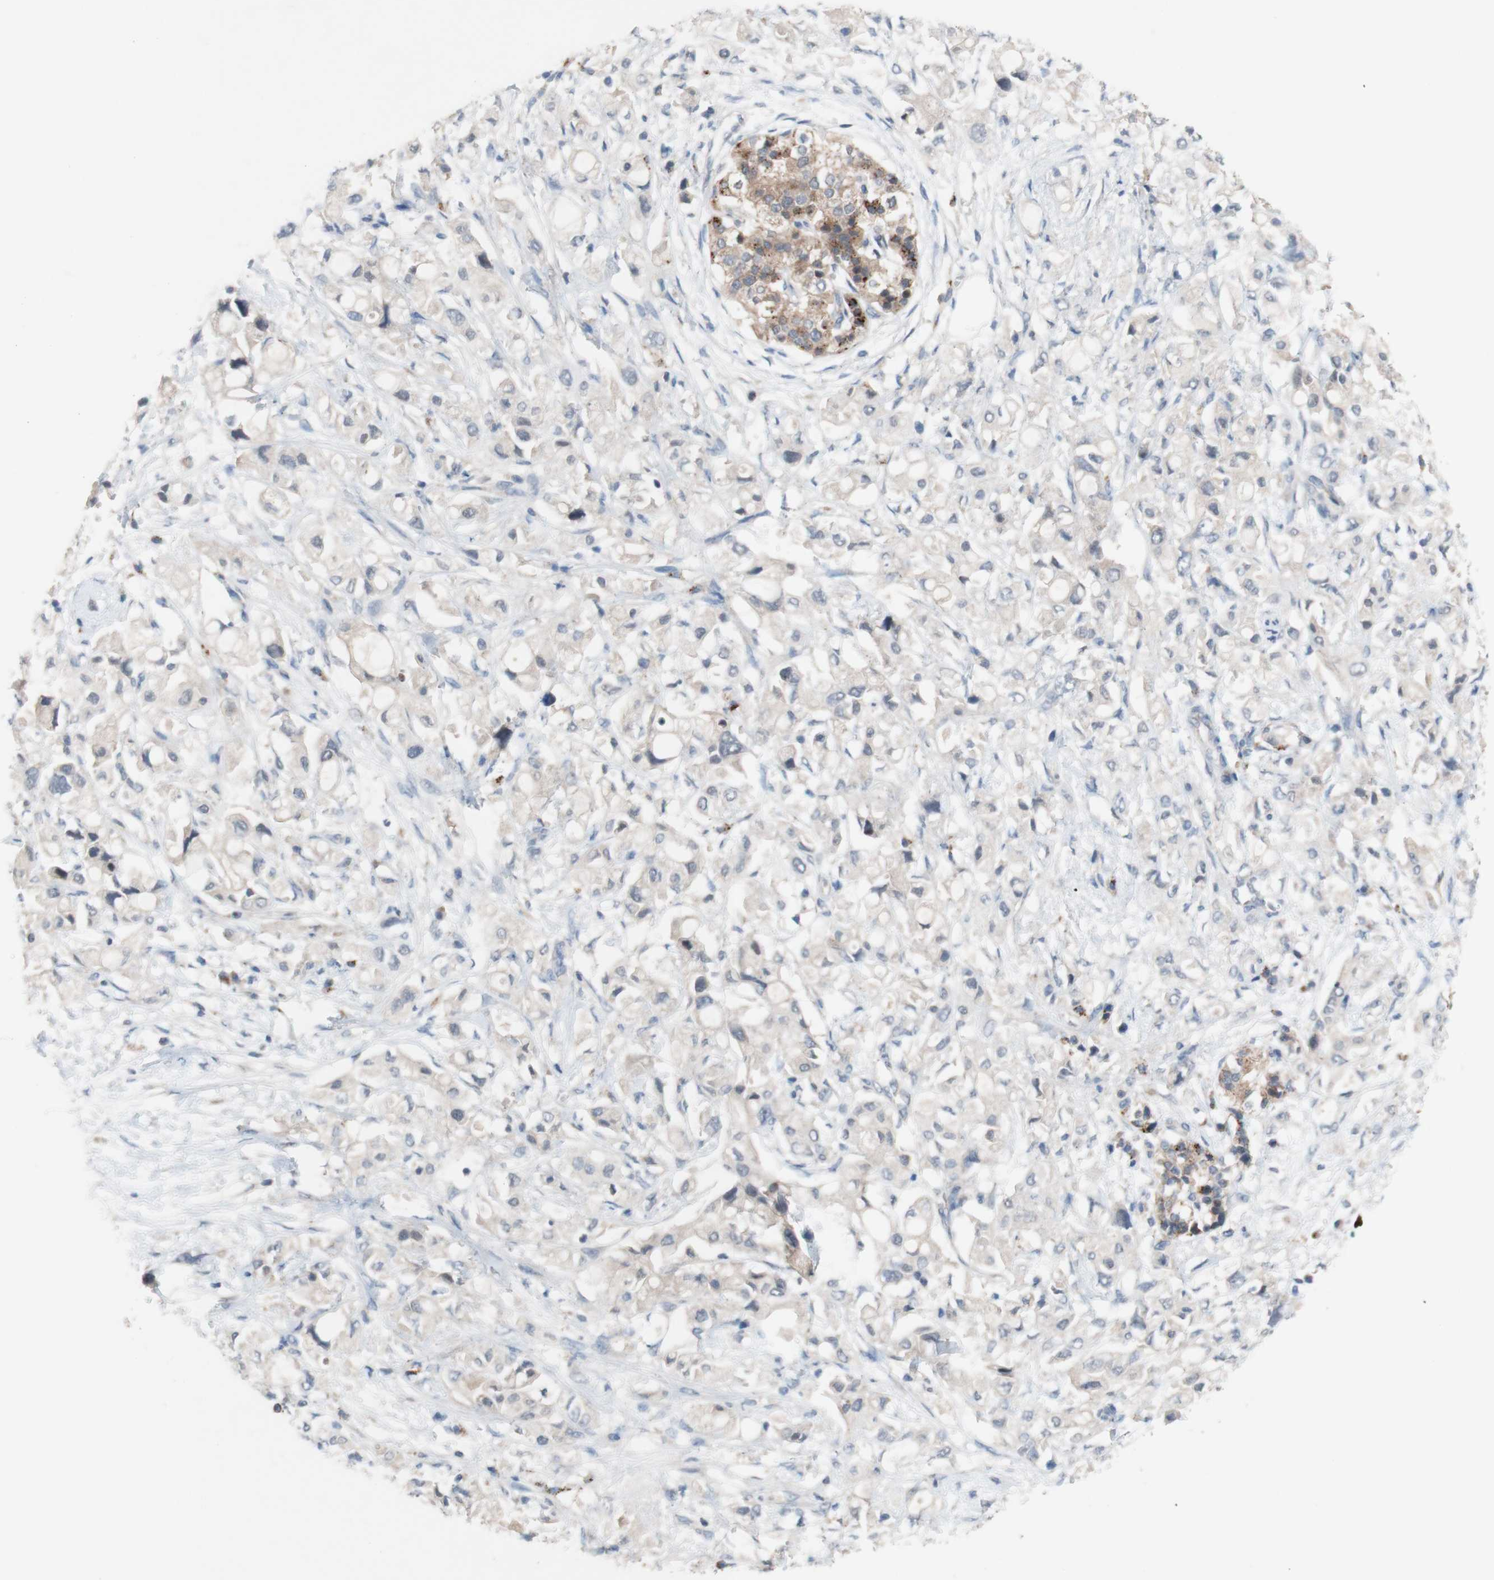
{"staining": {"intensity": "weak", "quantity": "<25%", "location": "cytoplasmic/membranous"}, "tissue": "pancreatic cancer", "cell_type": "Tumor cells", "image_type": "cancer", "snomed": [{"axis": "morphology", "description": "Adenocarcinoma, NOS"}, {"axis": "topography", "description": "Pancreas"}], "caption": "An image of pancreatic cancer stained for a protein shows no brown staining in tumor cells. (IHC, brightfield microscopy, high magnification).", "gene": "PEX2", "patient": {"sex": "female", "age": 56}}